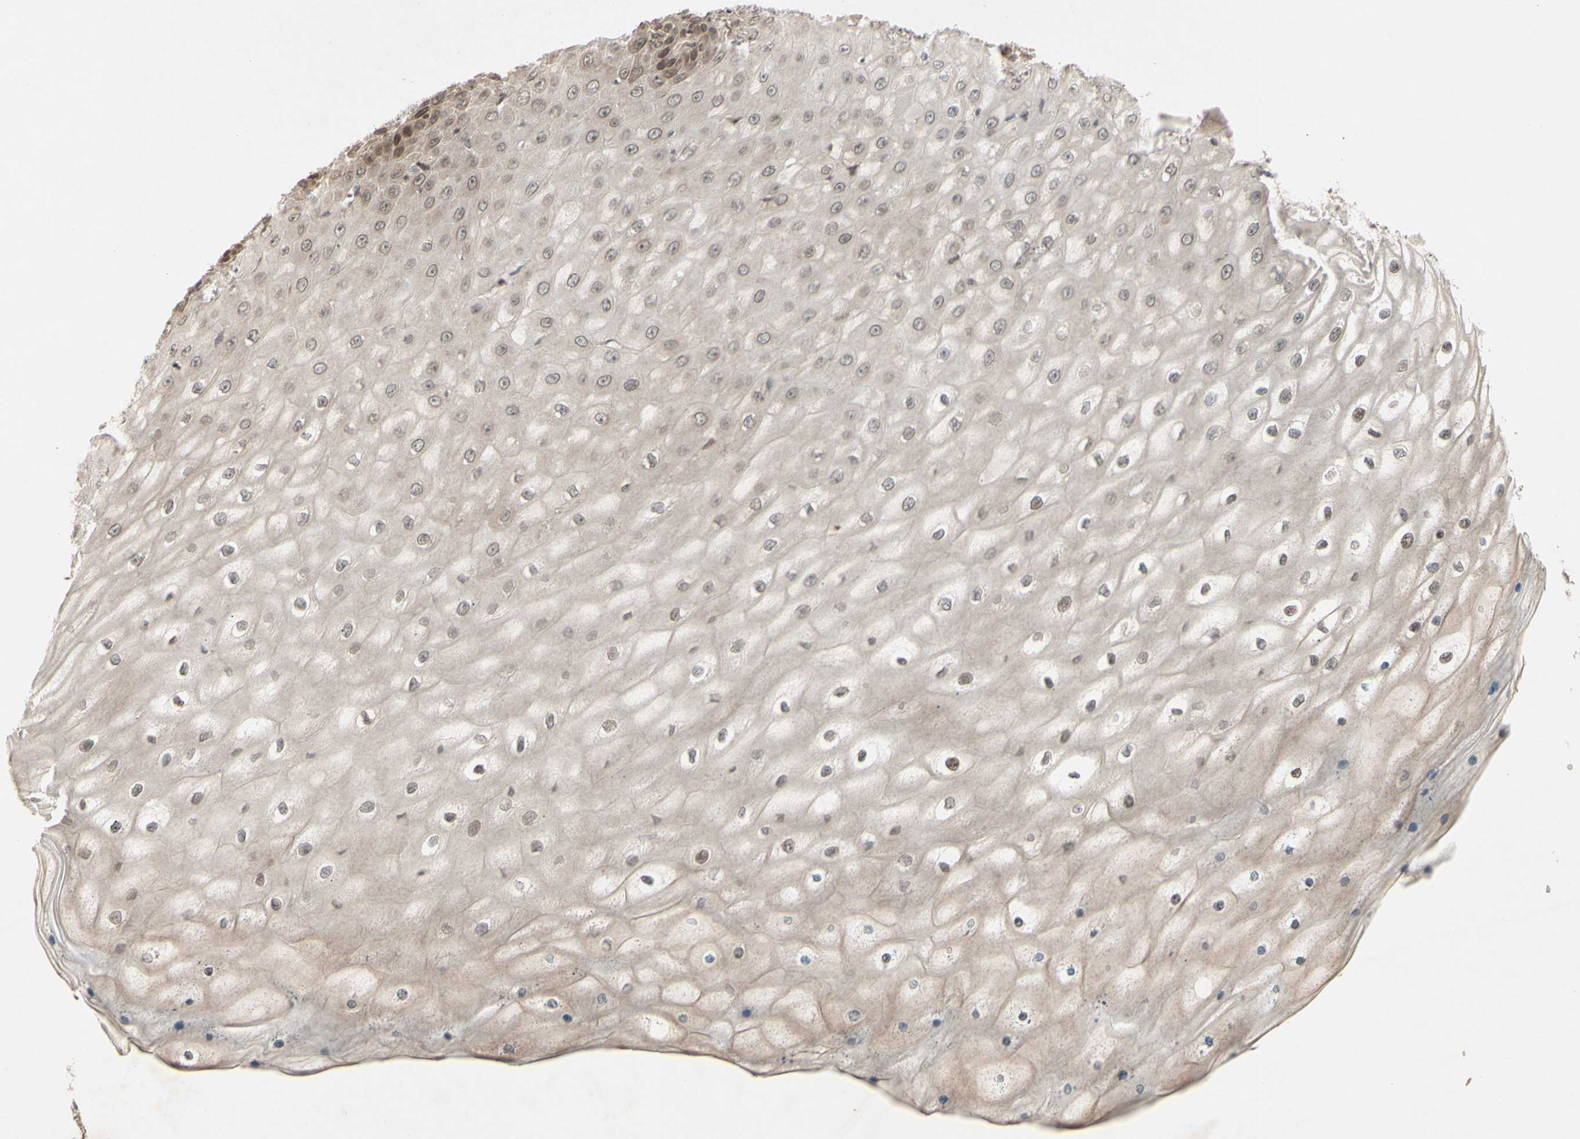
{"staining": {"intensity": "moderate", "quantity": "<25%", "location": "cytoplasmic/membranous,nuclear"}, "tissue": "cervical cancer", "cell_type": "Tumor cells", "image_type": "cancer", "snomed": [{"axis": "morphology", "description": "Squamous cell carcinoma, NOS"}, {"axis": "topography", "description": "Cervix"}], "caption": "Protein expression analysis of cervical squamous cell carcinoma reveals moderate cytoplasmic/membranous and nuclear expression in approximately <25% of tumor cells. (Brightfield microscopy of DAB IHC at high magnification).", "gene": "MLF2", "patient": {"sex": "female", "age": 35}}